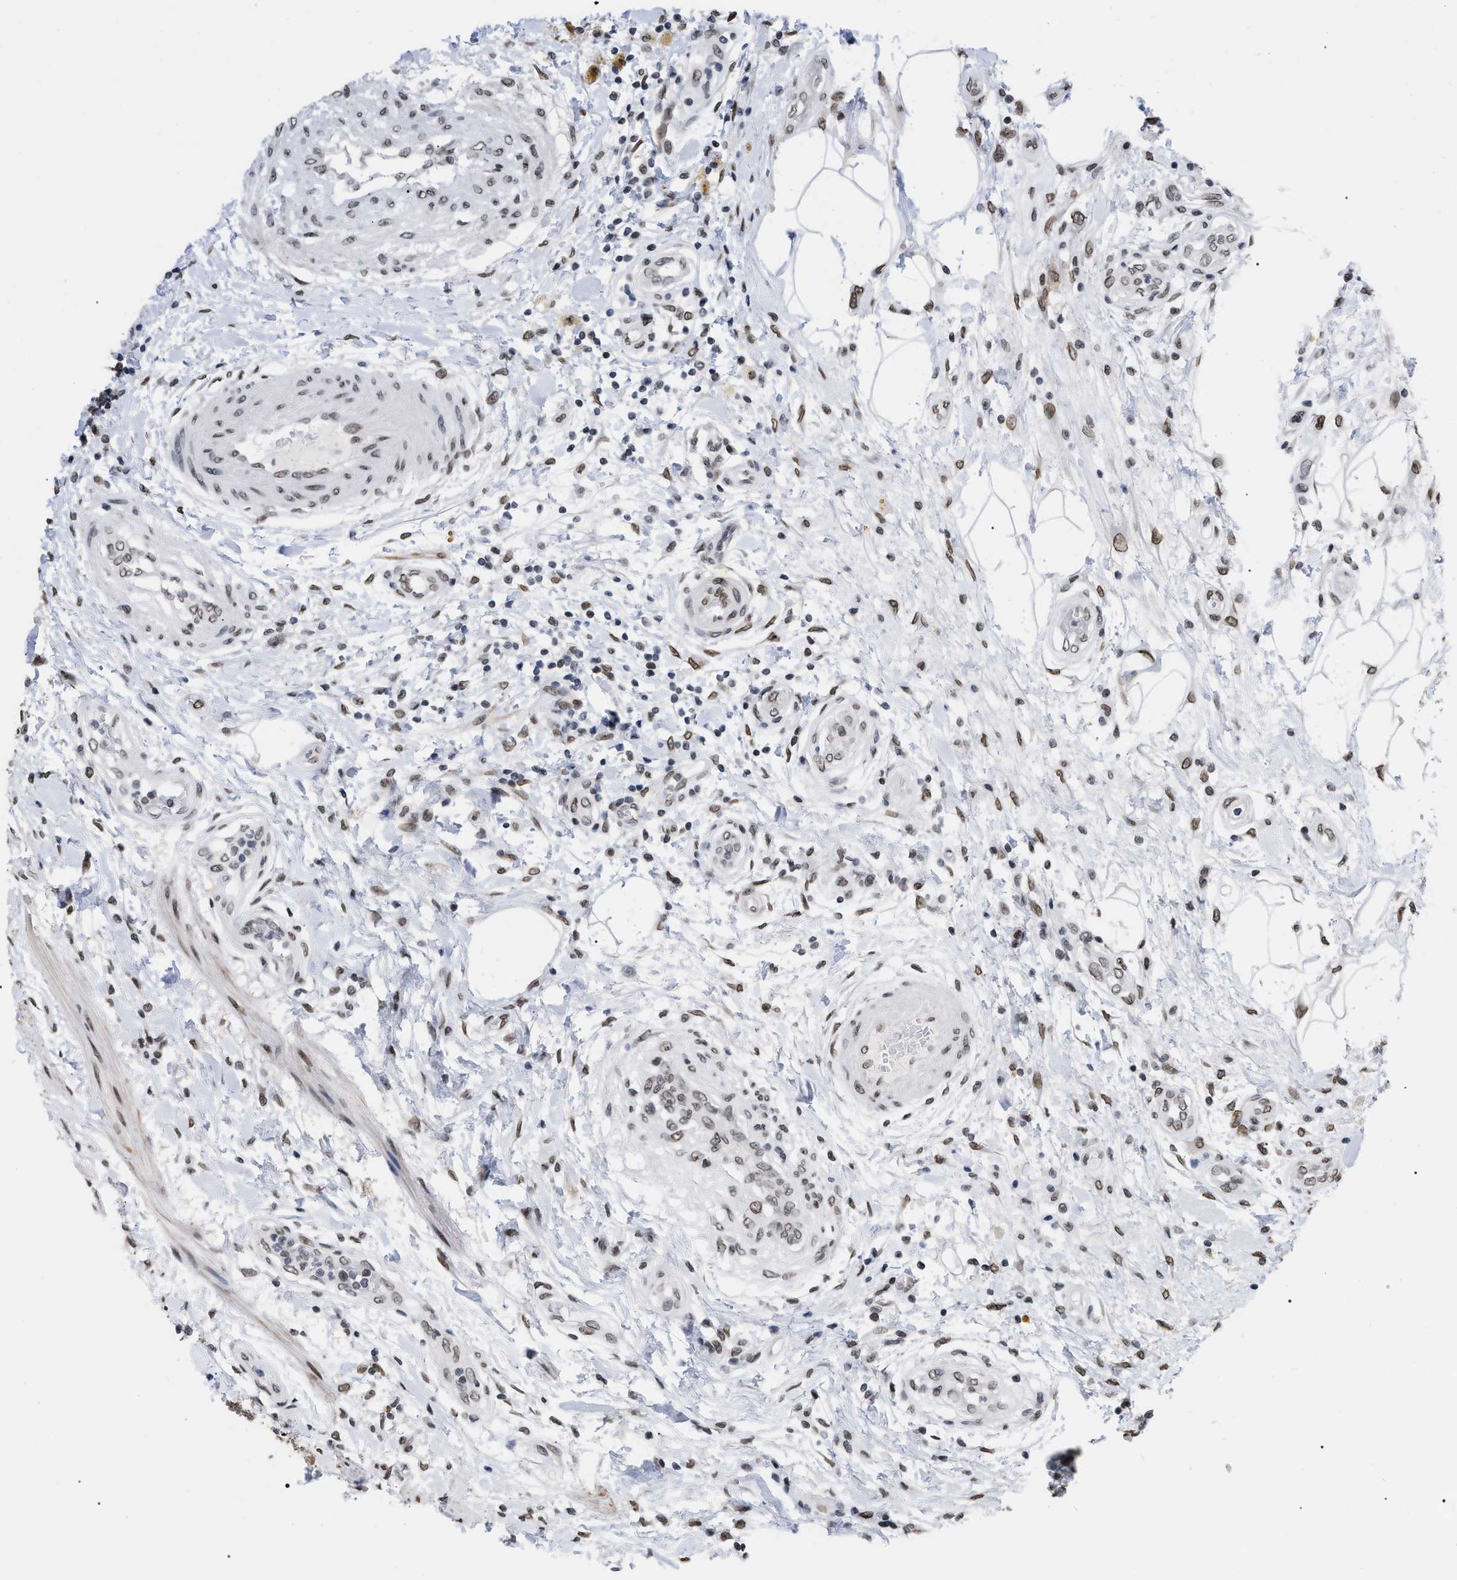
{"staining": {"intensity": "moderate", "quantity": ">75%", "location": "nuclear"}, "tissue": "testis cancer", "cell_type": "Tumor cells", "image_type": "cancer", "snomed": [{"axis": "morphology", "description": "Seminoma, NOS"}, {"axis": "topography", "description": "Testis"}], "caption": "A brown stain shows moderate nuclear expression of a protein in human seminoma (testis) tumor cells. Immunohistochemistry (ihc) stains the protein of interest in brown and the nuclei are stained blue.", "gene": "TPR", "patient": {"sex": "male", "age": 59}}